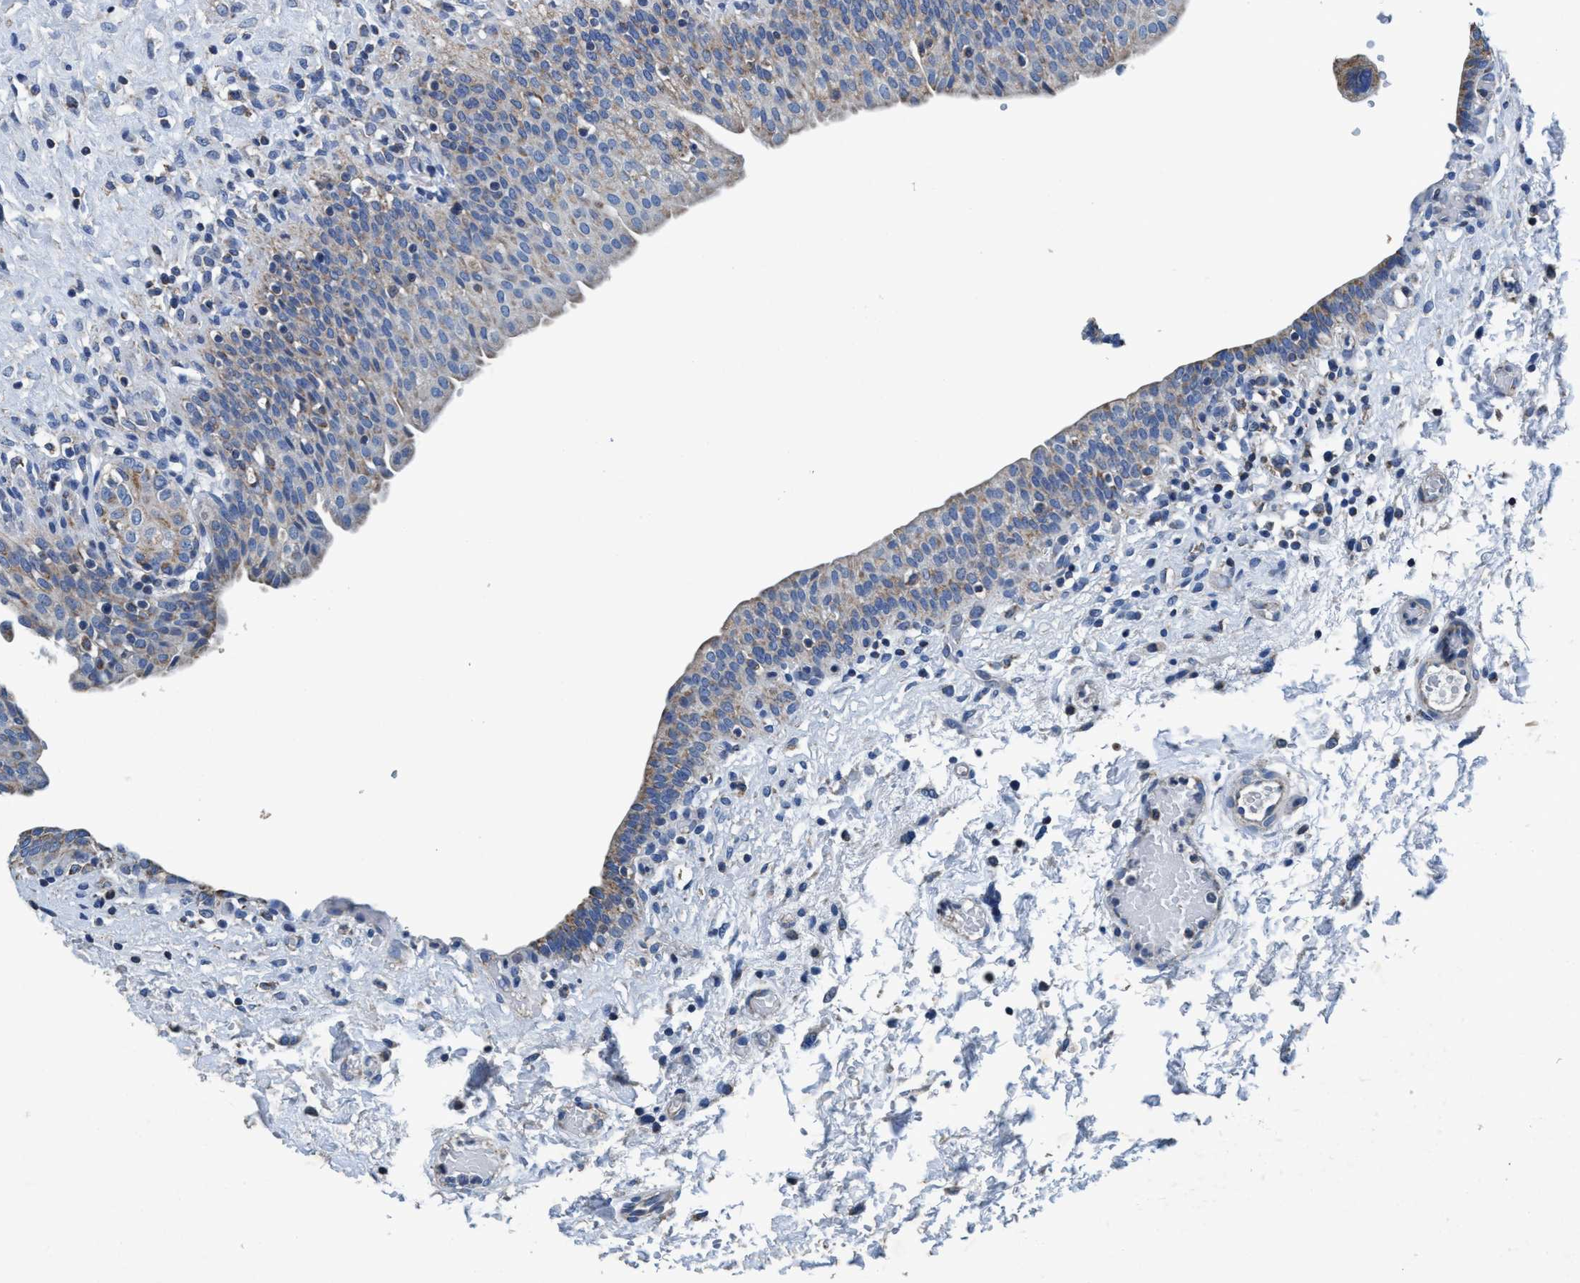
{"staining": {"intensity": "weak", "quantity": "<25%", "location": "cytoplasmic/membranous"}, "tissue": "urinary bladder", "cell_type": "Urothelial cells", "image_type": "normal", "snomed": [{"axis": "morphology", "description": "Normal tissue, NOS"}, {"axis": "topography", "description": "Urinary bladder"}], "caption": "The histopathology image exhibits no staining of urothelial cells in benign urinary bladder. Nuclei are stained in blue.", "gene": "ANKFN1", "patient": {"sex": "male", "age": 55}}